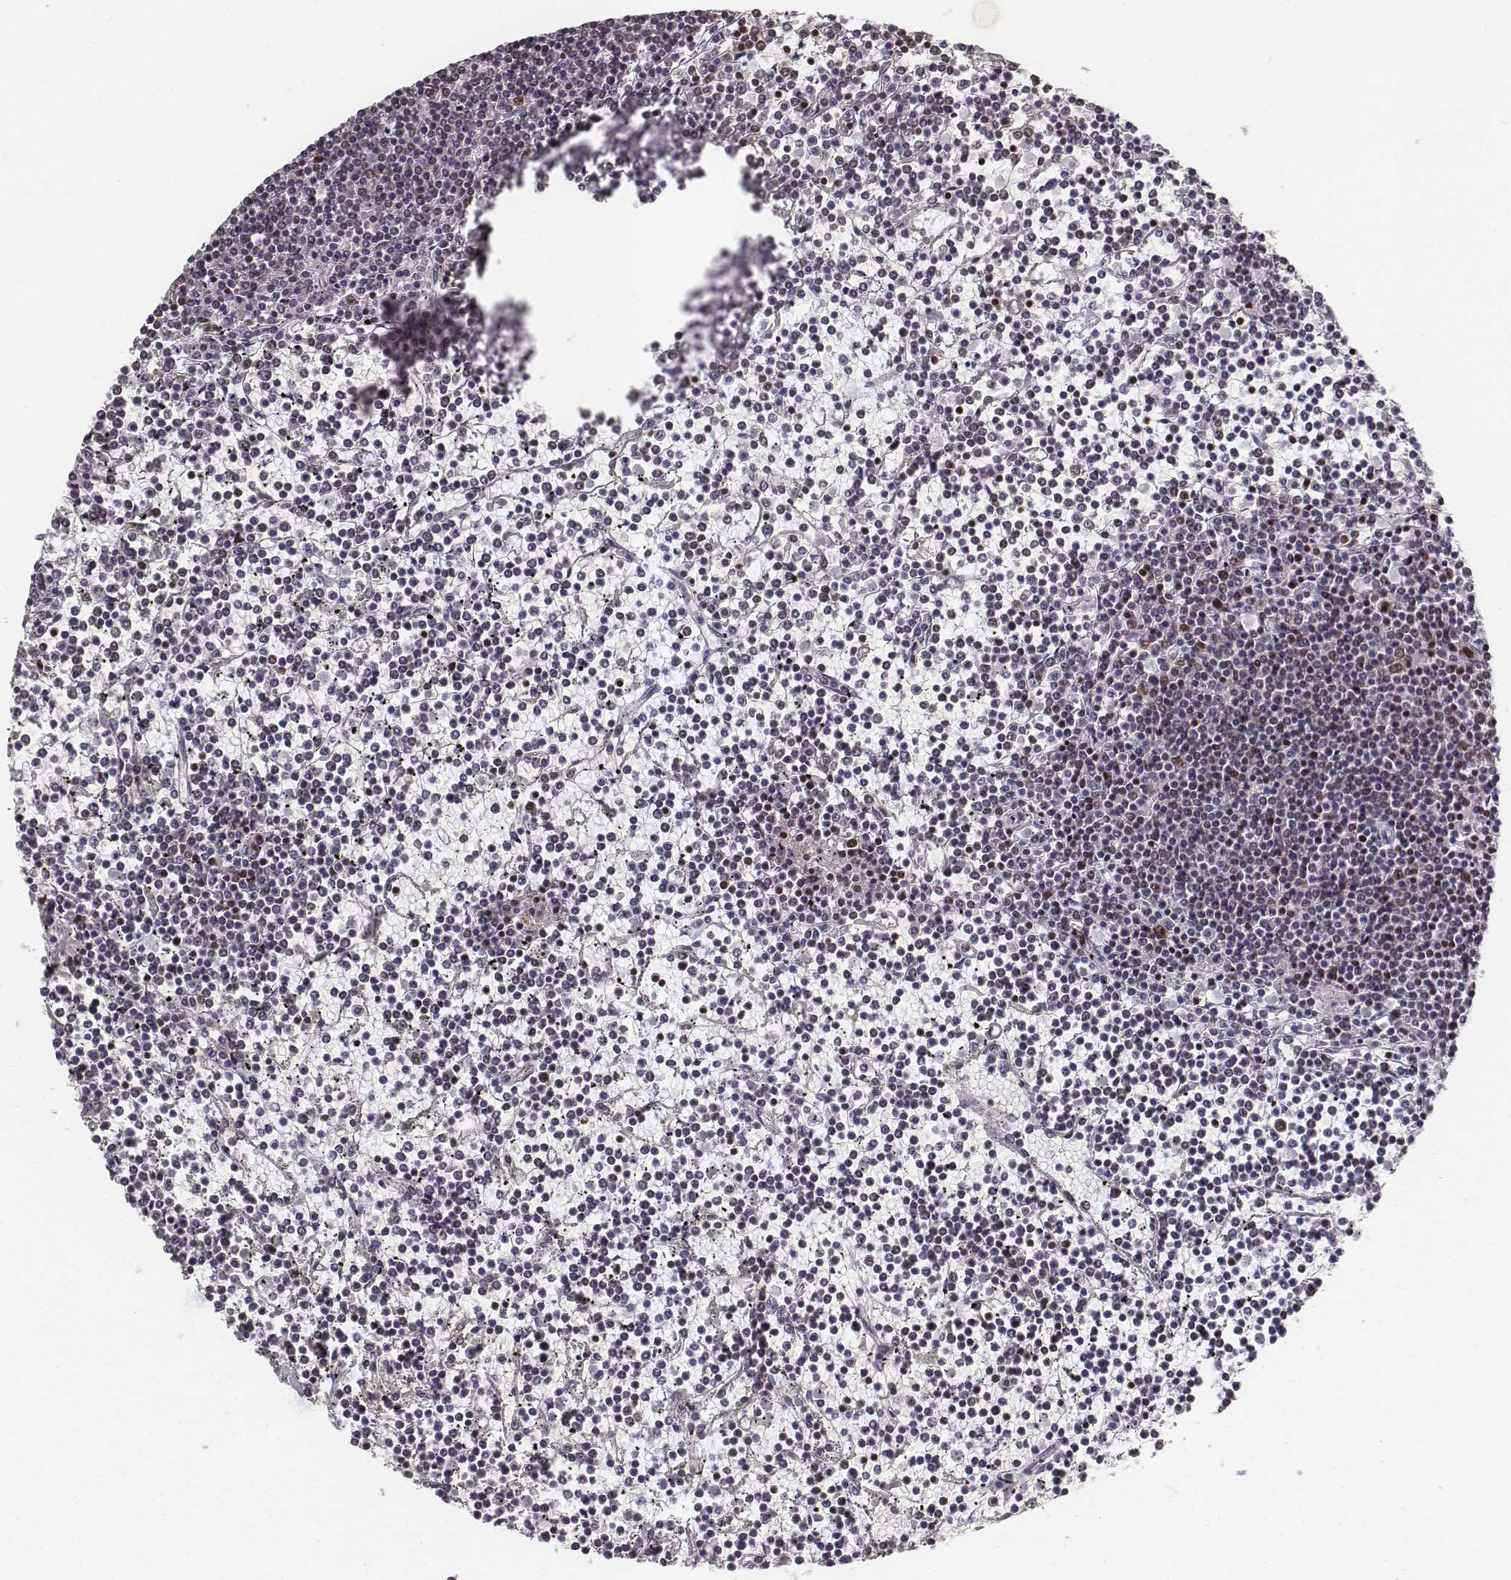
{"staining": {"intensity": "weak", "quantity": "<25%", "location": "nuclear"}, "tissue": "lymphoma", "cell_type": "Tumor cells", "image_type": "cancer", "snomed": [{"axis": "morphology", "description": "Malignant lymphoma, non-Hodgkin's type, Low grade"}, {"axis": "topography", "description": "Spleen"}], "caption": "This image is of malignant lymphoma, non-Hodgkin's type (low-grade) stained with IHC to label a protein in brown with the nuclei are counter-stained blue. There is no expression in tumor cells.", "gene": "WDR59", "patient": {"sex": "female", "age": 19}}